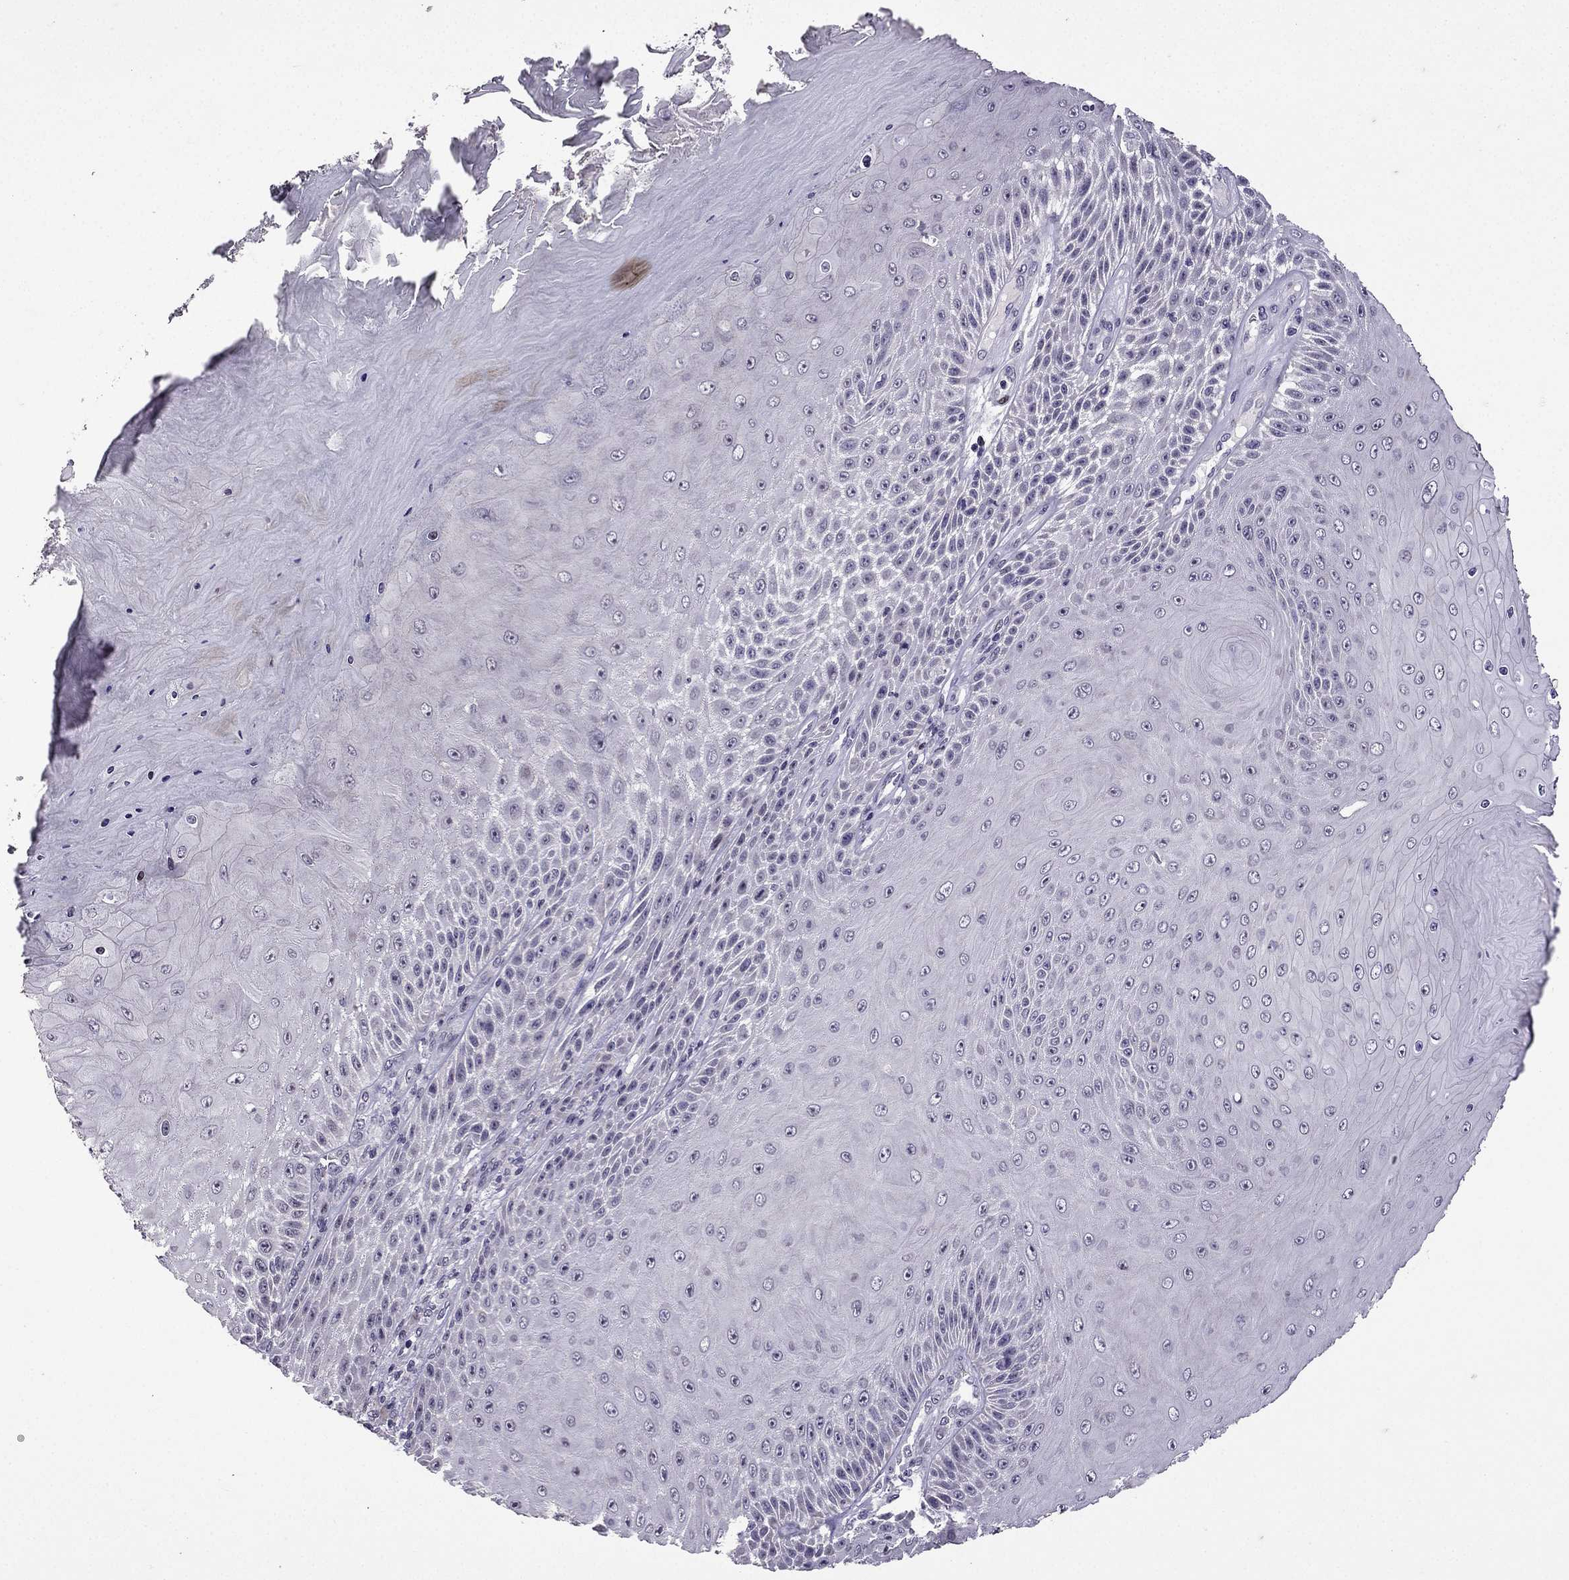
{"staining": {"intensity": "negative", "quantity": "none", "location": "none"}, "tissue": "skin cancer", "cell_type": "Tumor cells", "image_type": "cancer", "snomed": [{"axis": "morphology", "description": "Squamous cell carcinoma, NOS"}, {"axis": "topography", "description": "Skin"}], "caption": "Immunohistochemical staining of skin cancer displays no significant expression in tumor cells.", "gene": "TTN", "patient": {"sex": "male", "age": 62}}